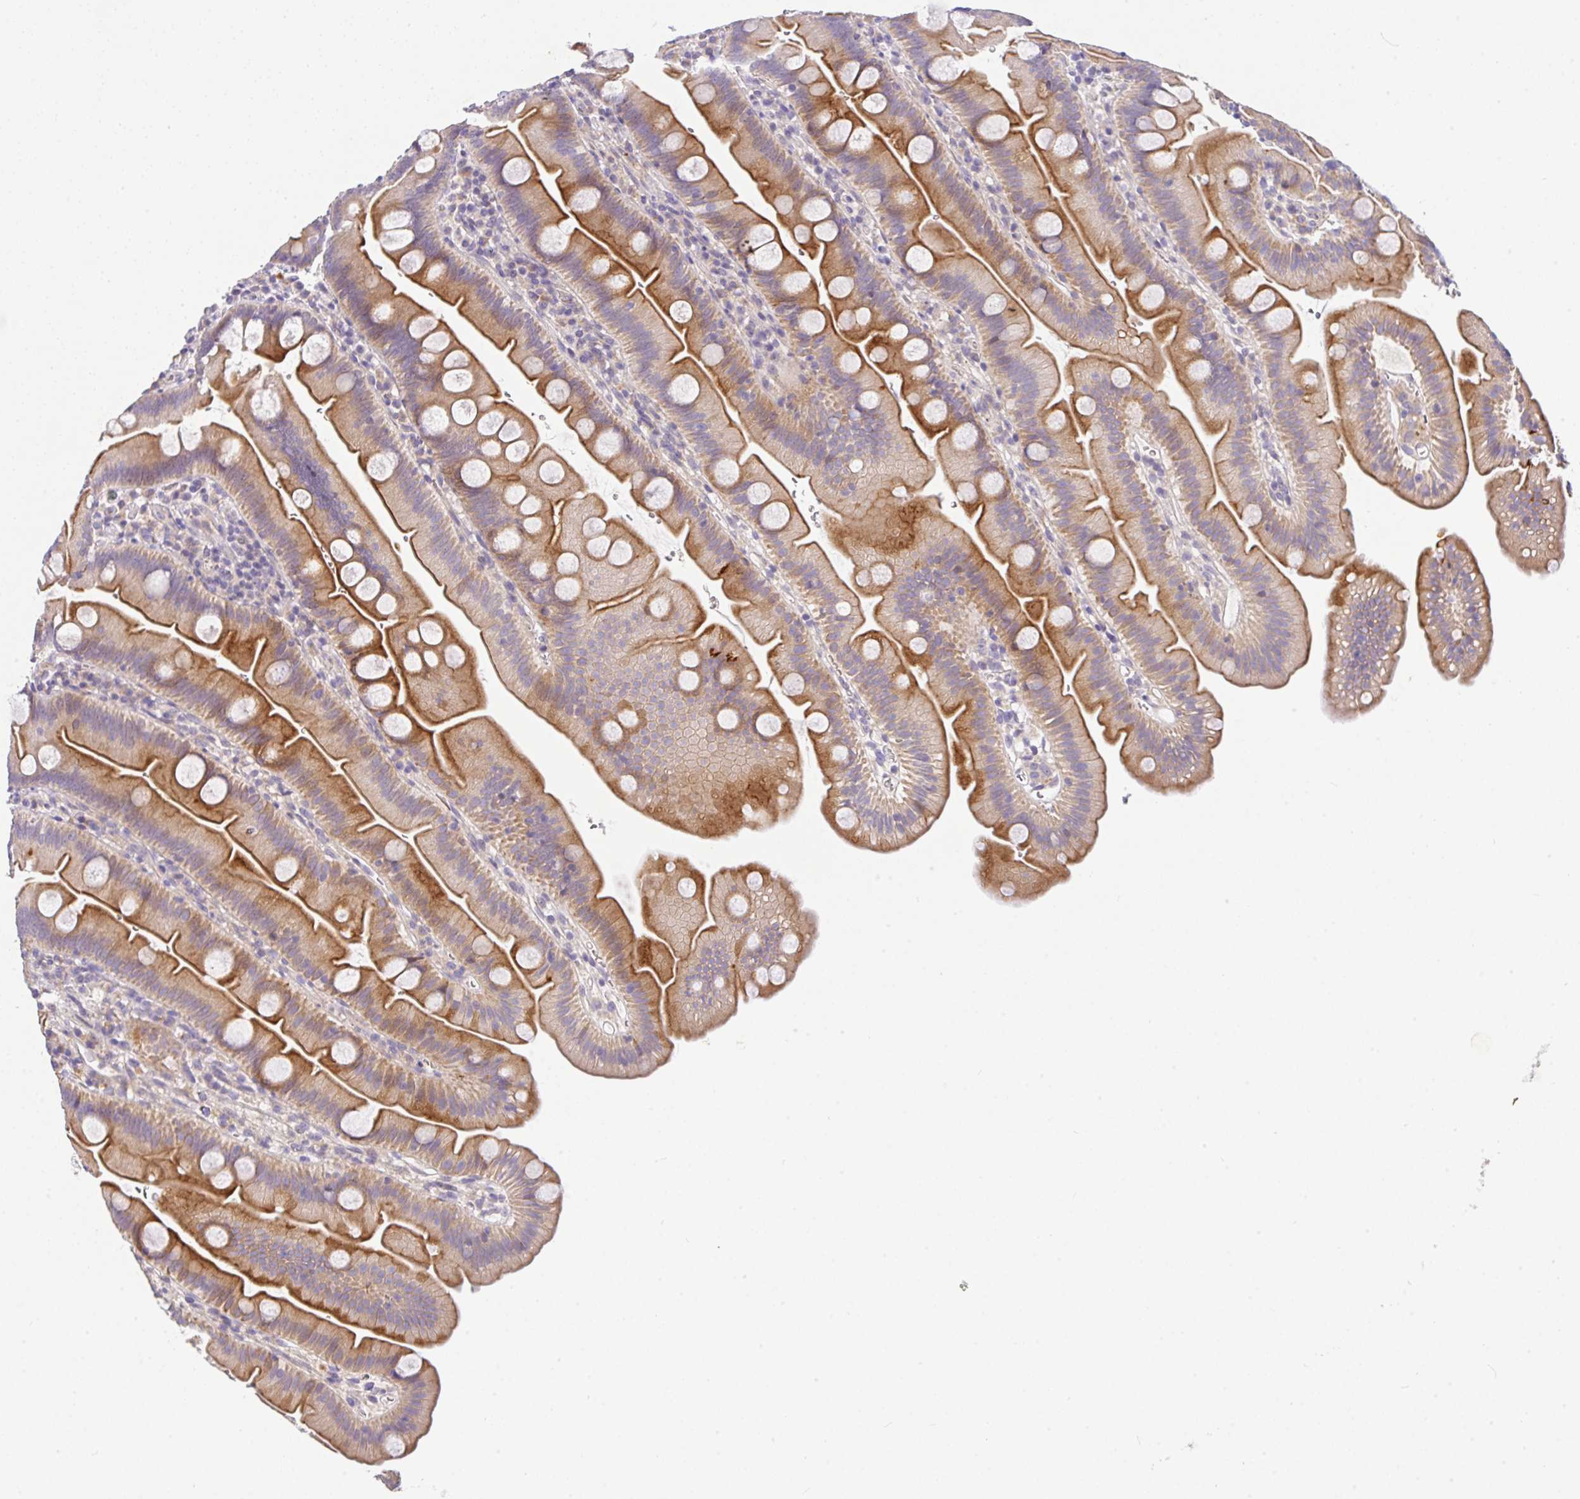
{"staining": {"intensity": "strong", "quantity": ">75%", "location": "cytoplasmic/membranous"}, "tissue": "small intestine", "cell_type": "Glandular cells", "image_type": "normal", "snomed": [{"axis": "morphology", "description": "Normal tissue, NOS"}, {"axis": "topography", "description": "Small intestine"}], "caption": "Brown immunohistochemical staining in benign small intestine displays strong cytoplasmic/membranous staining in approximately >75% of glandular cells. The protein of interest is stained brown, and the nuclei are stained in blue (DAB IHC with brightfield microscopy, high magnification).", "gene": "EPN3", "patient": {"sex": "female", "age": 68}}